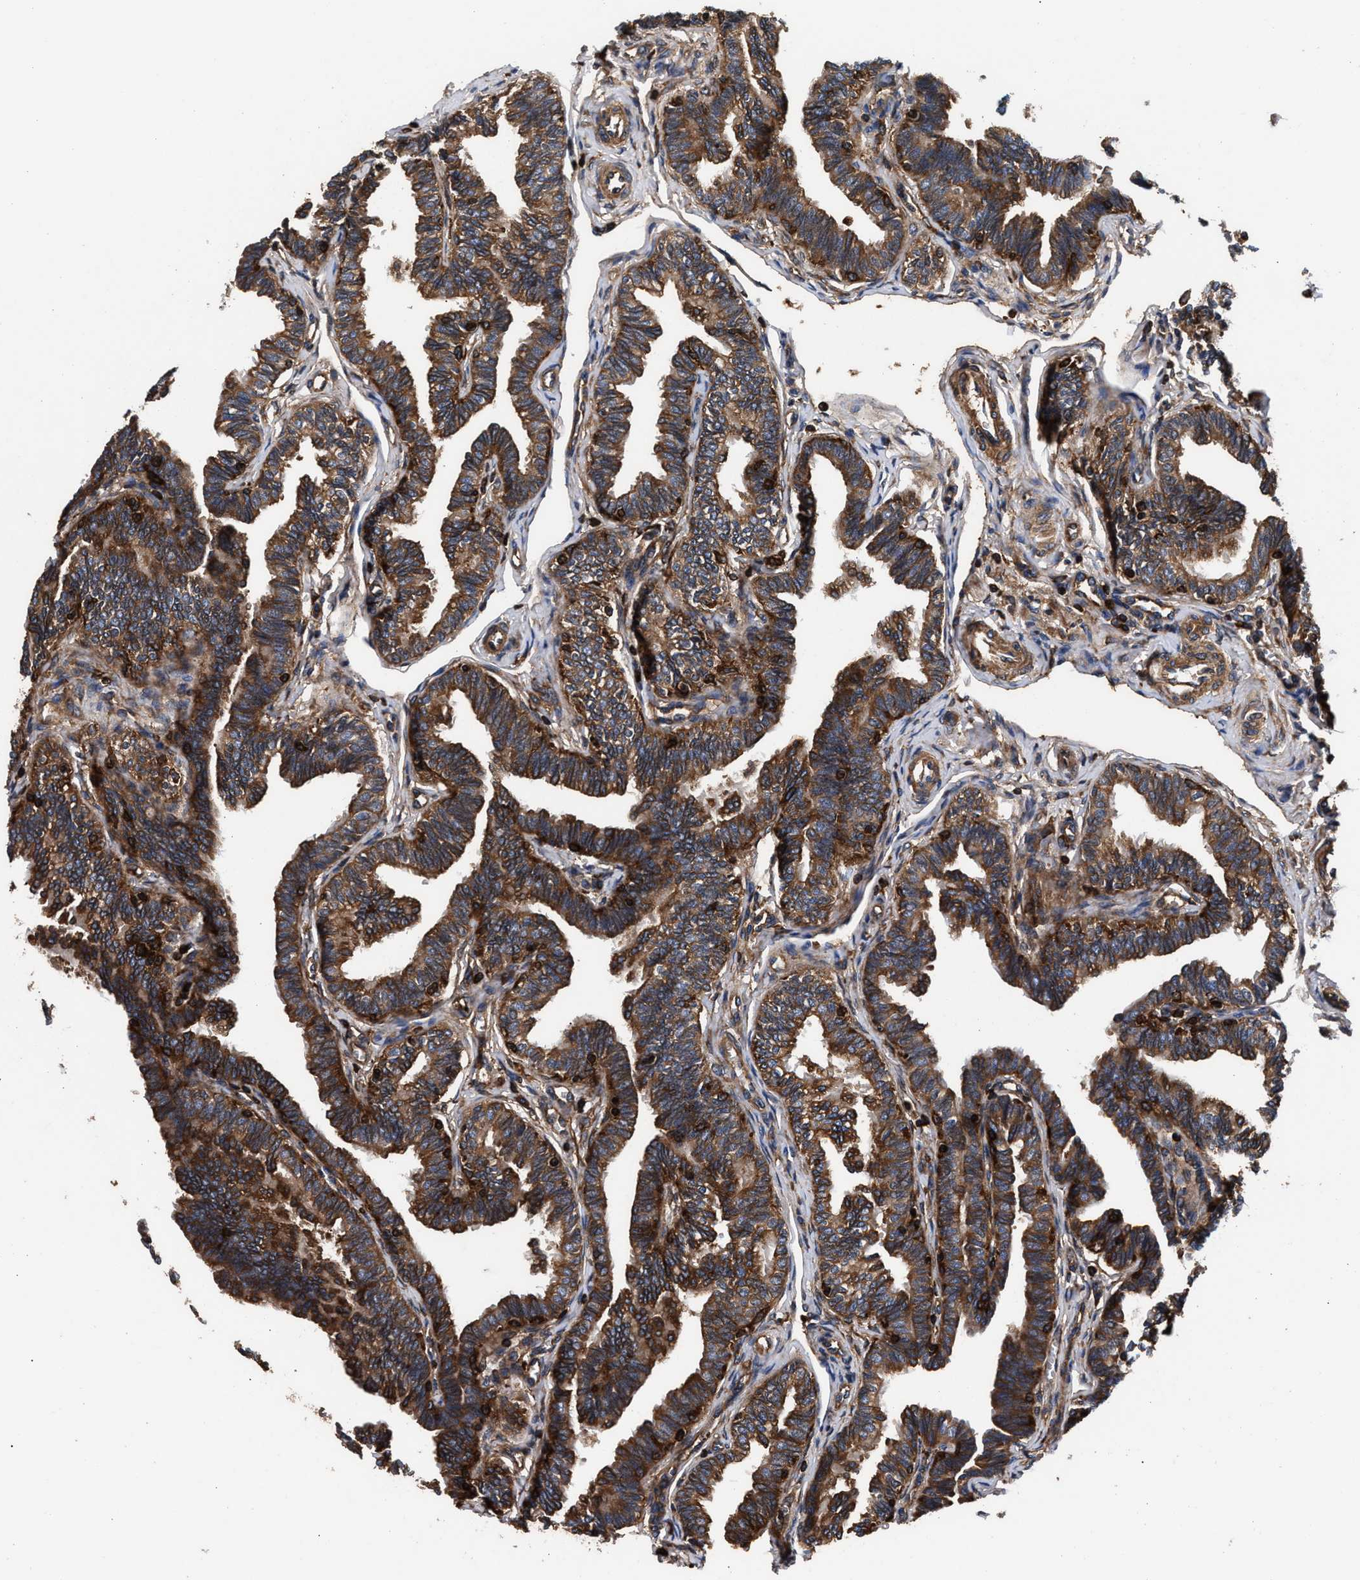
{"staining": {"intensity": "strong", "quantity": ">75%", "location": "cytoplasmic/membranous"}, "tissue": "fallopian tube", "cell_type": "Glandular cells", "image_type": "normal", "snomed": [{"axis": "morphology", "description": "Normal tissue, NOS"}, {"axis": "topography", "description": "Fallopian tube"}, {"axis": "topography", "description": "Ovary"}], "caption": "Protein staining exhibits strong cytoplasmic/membranous positivity in approximately >75% of glandular cells in unremarkable fallopian tube. (IHC, brightfield microscopy, high magnification).", "gene": "ENSG00000286112", "patient": {"sex": "female", "age": 23}}